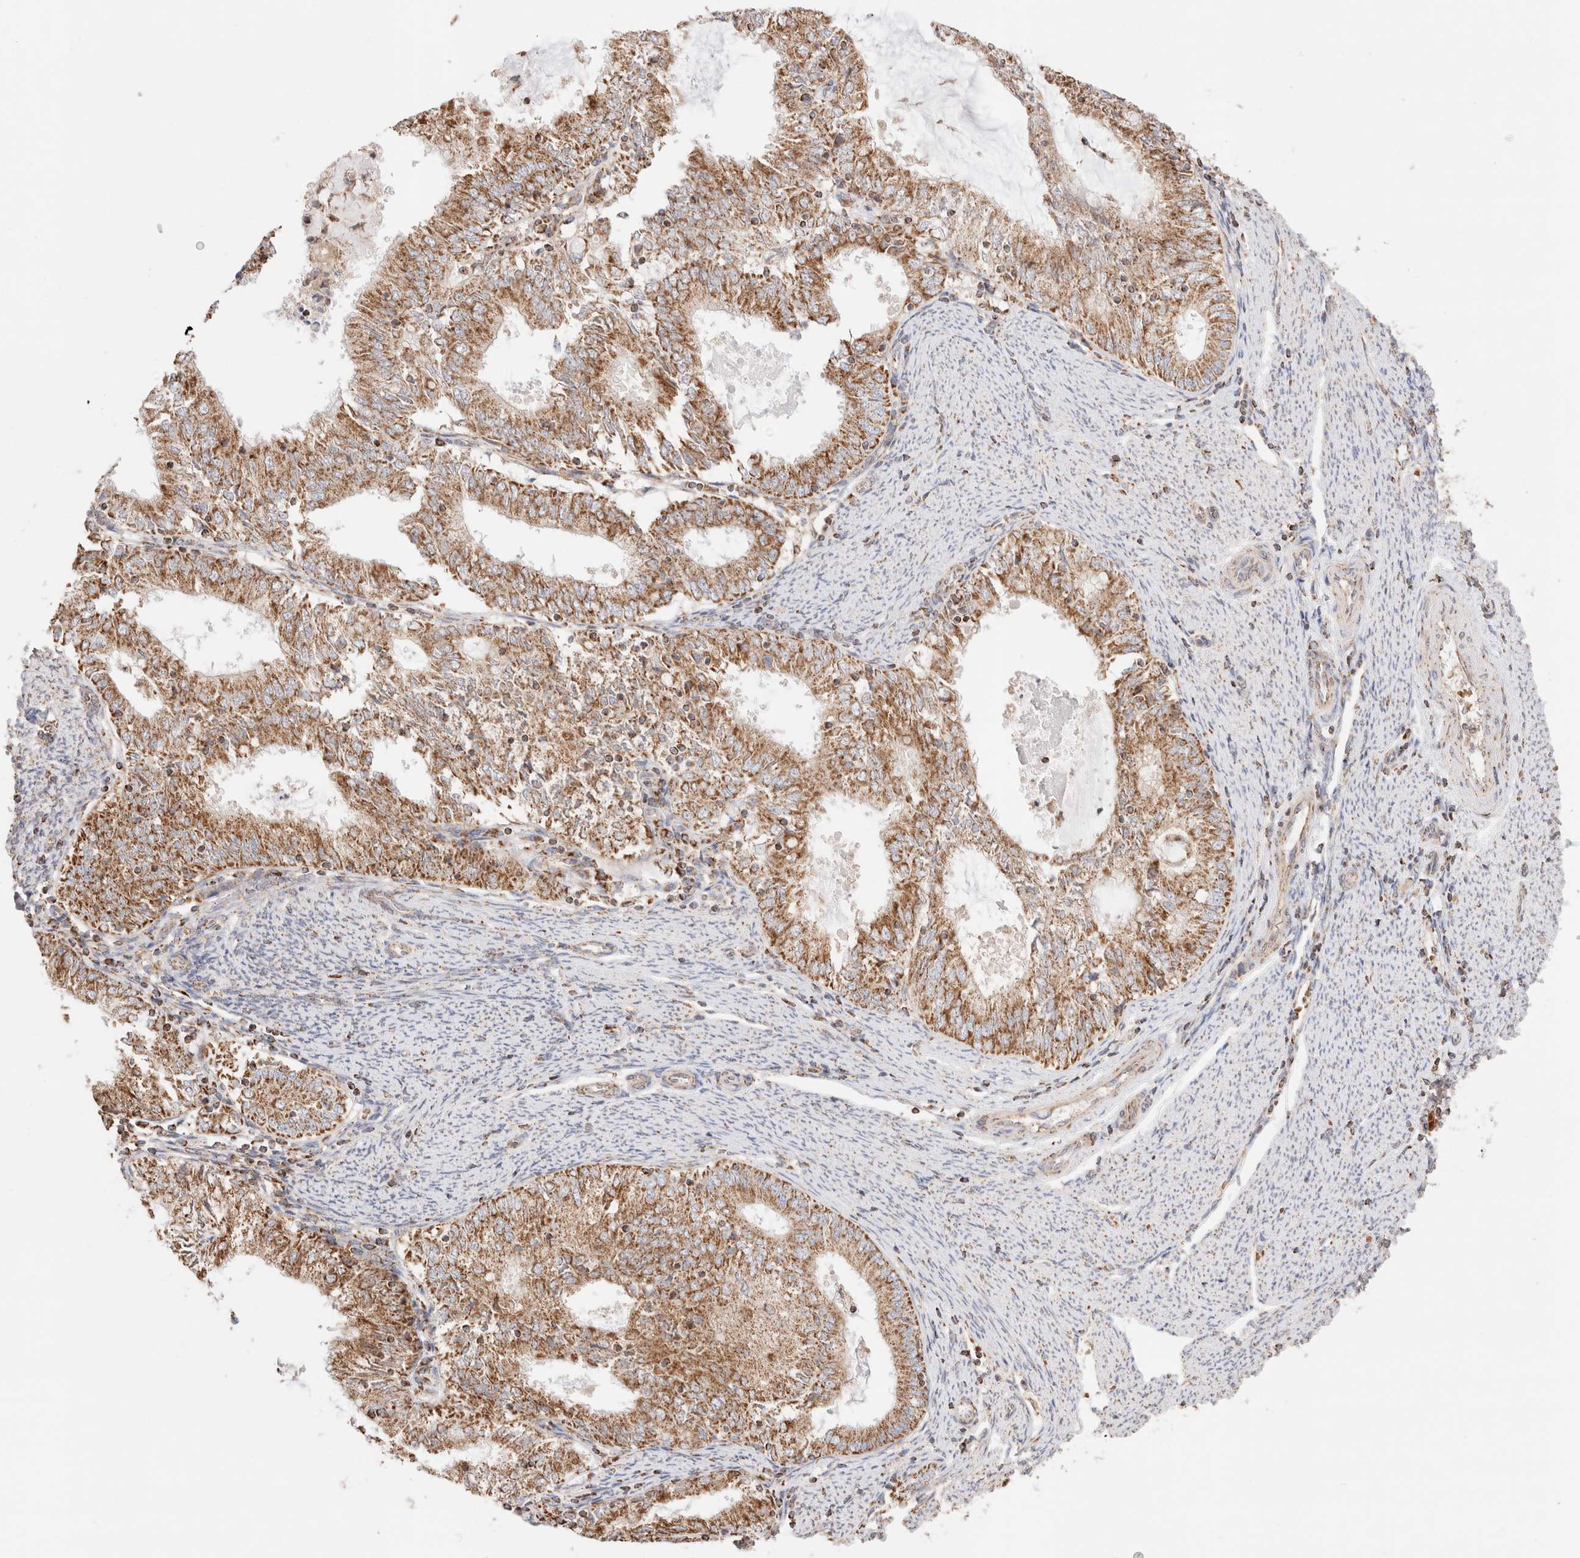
{"staining": {"intensity": "moderate", "quantity": ">75%", "location": "cytoplasmic/membranous"}, "tissue": "endometrial cancer", "cell_type": "Tumor cells", "image_type": "cancer", "snomed": [{"axis": "morphology", "description": "Adenocarcinoma, NOS"}, {"axis": "topography", "description": "Endometrium"}], "caption": "A brown stain highlights moderate cytoplasmic/membranous expression of a protein in endometrial adenocarcinoma tumor cells.", "gene": "TMPPE", "patient": {"sex": "female", "age": 57}}